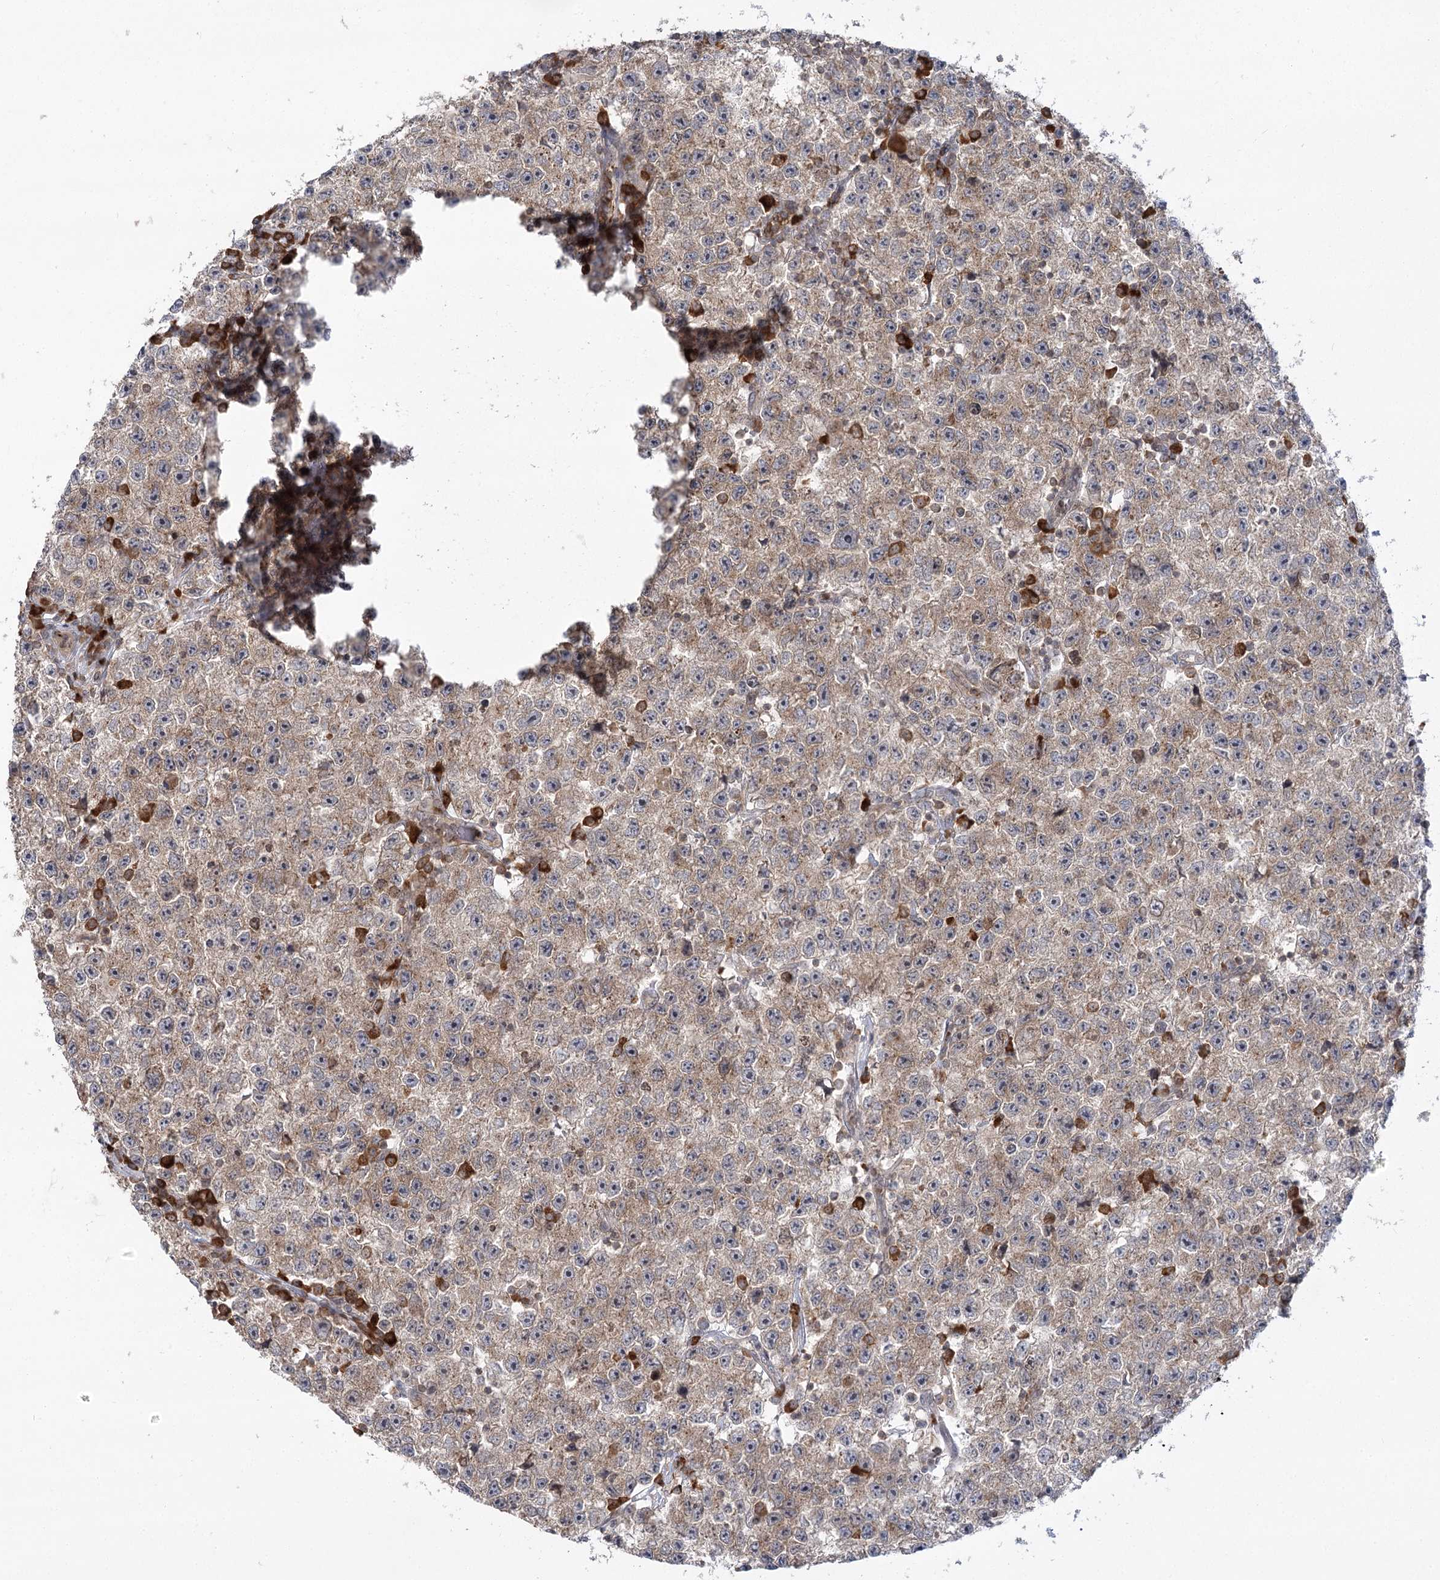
{"staining": {"intensity": "moderate", "quantity": ">75%", "location": "cytoplasmic/membranous"}, "tissue": "testis cancer", "cell_type": "Tumor cells", "image_type": "cancer", "snomed": [{"axis": "morphology", "description": "Seminoma, NOS"}, {"axis": "topography", "description": "Testis"}], "caption": "Moderate cytoplasmic/membranous expression for a protein is appreciated in about >75% of tumor cells of seminoma (testis) using immunohistochemistry.", "gene": "SYTL1", "patient": {"sex": "male", "age": 22}}